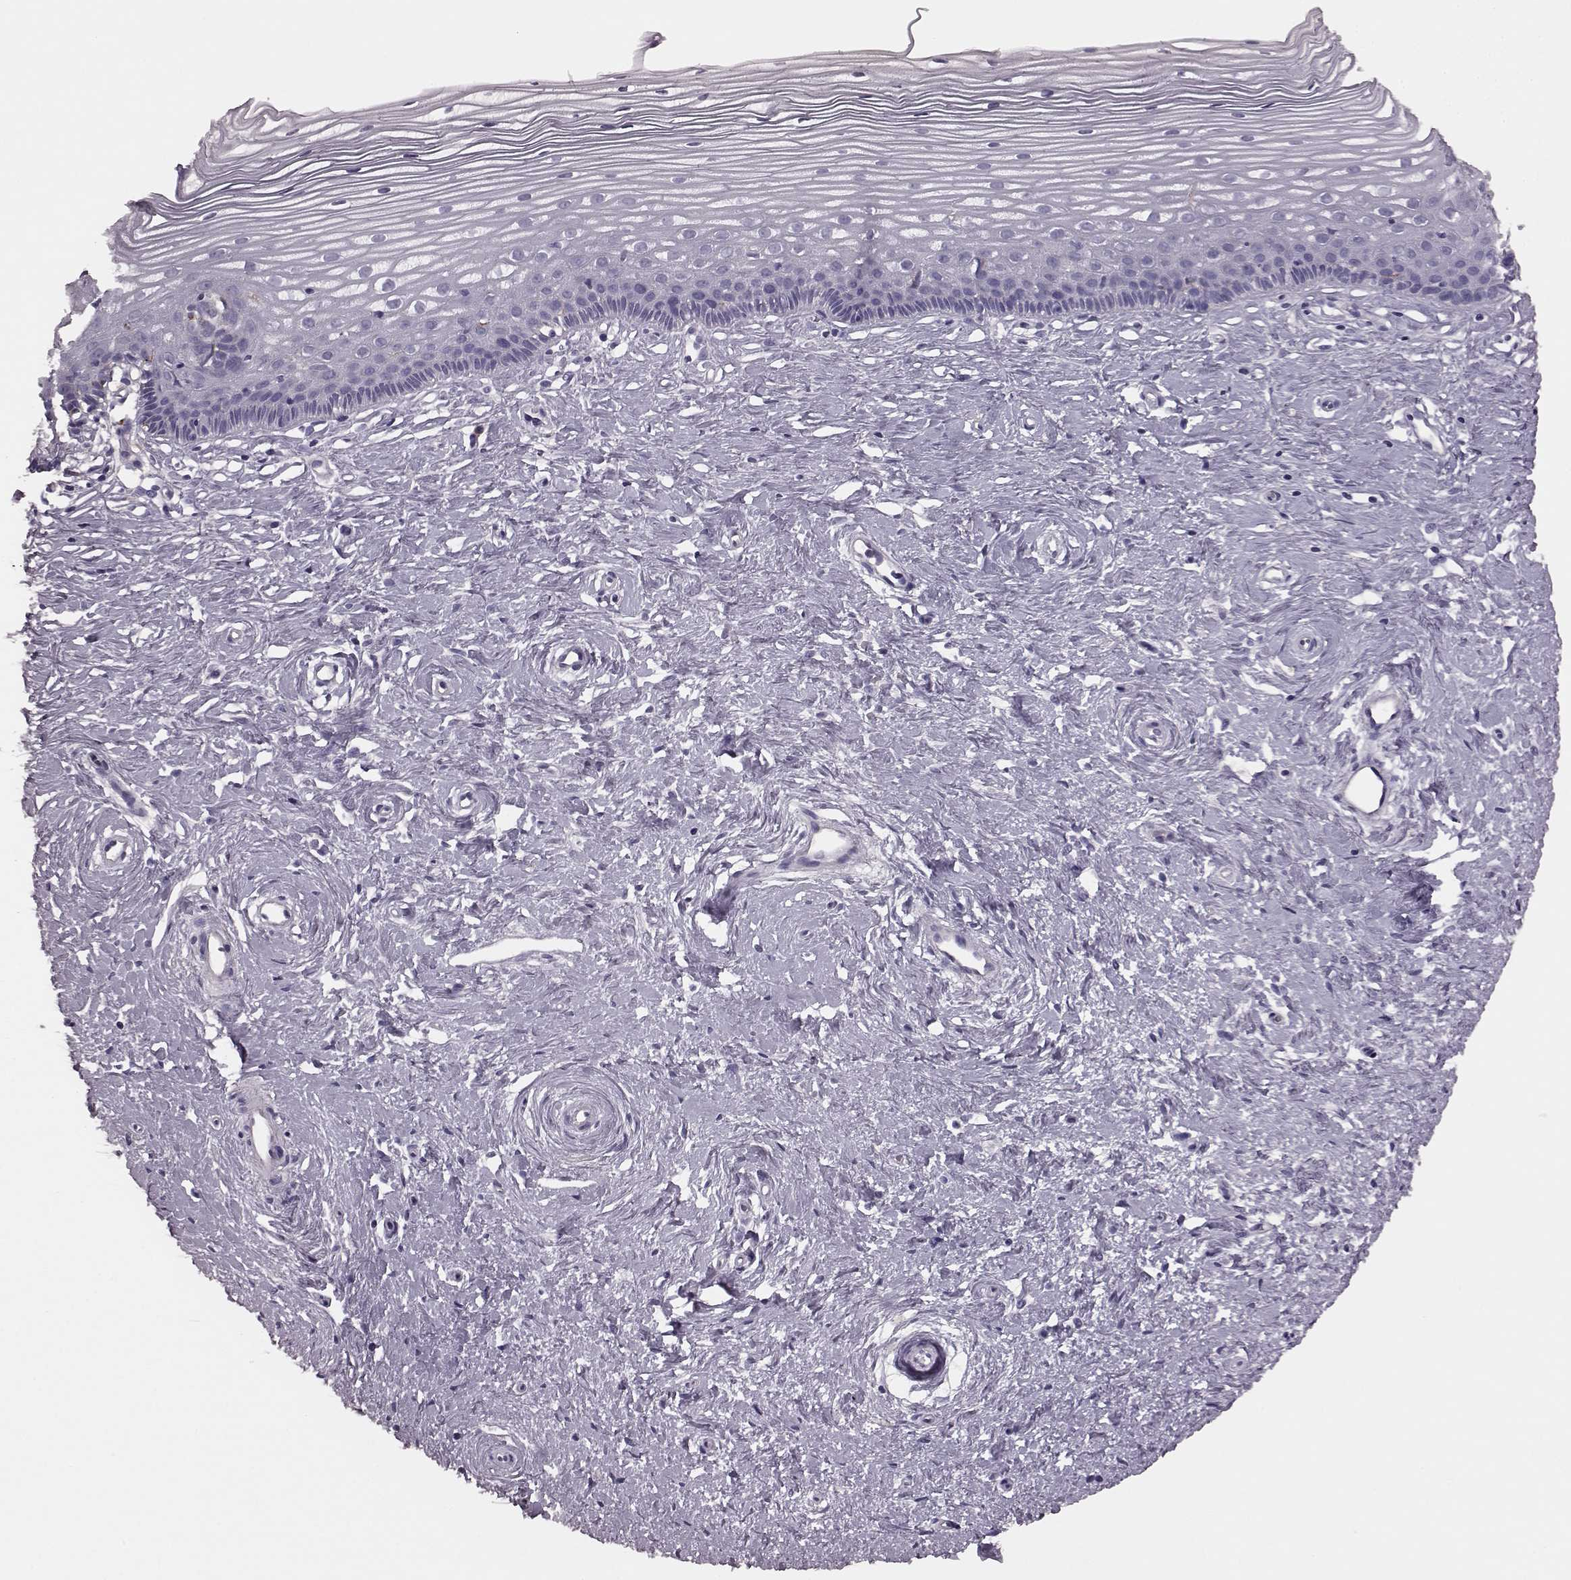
{"staining": {"intensity": "negative", "quantity": "none", "location": "none"}, "tissue": "cervix", "cell_type": "Glandular cells", "image_type": "normal", "snomed": [{"axis": "morphology", "description": "Normal tissue, NOS"}, {"axis": "topography", "description": "Cervix"}], "caption": "Immunohistochemistry (IHC) of normal cervix exhibits no staining in glandular cells.", "gene": "SNTG1", "patient": {"sex": "female", "age": 40}}